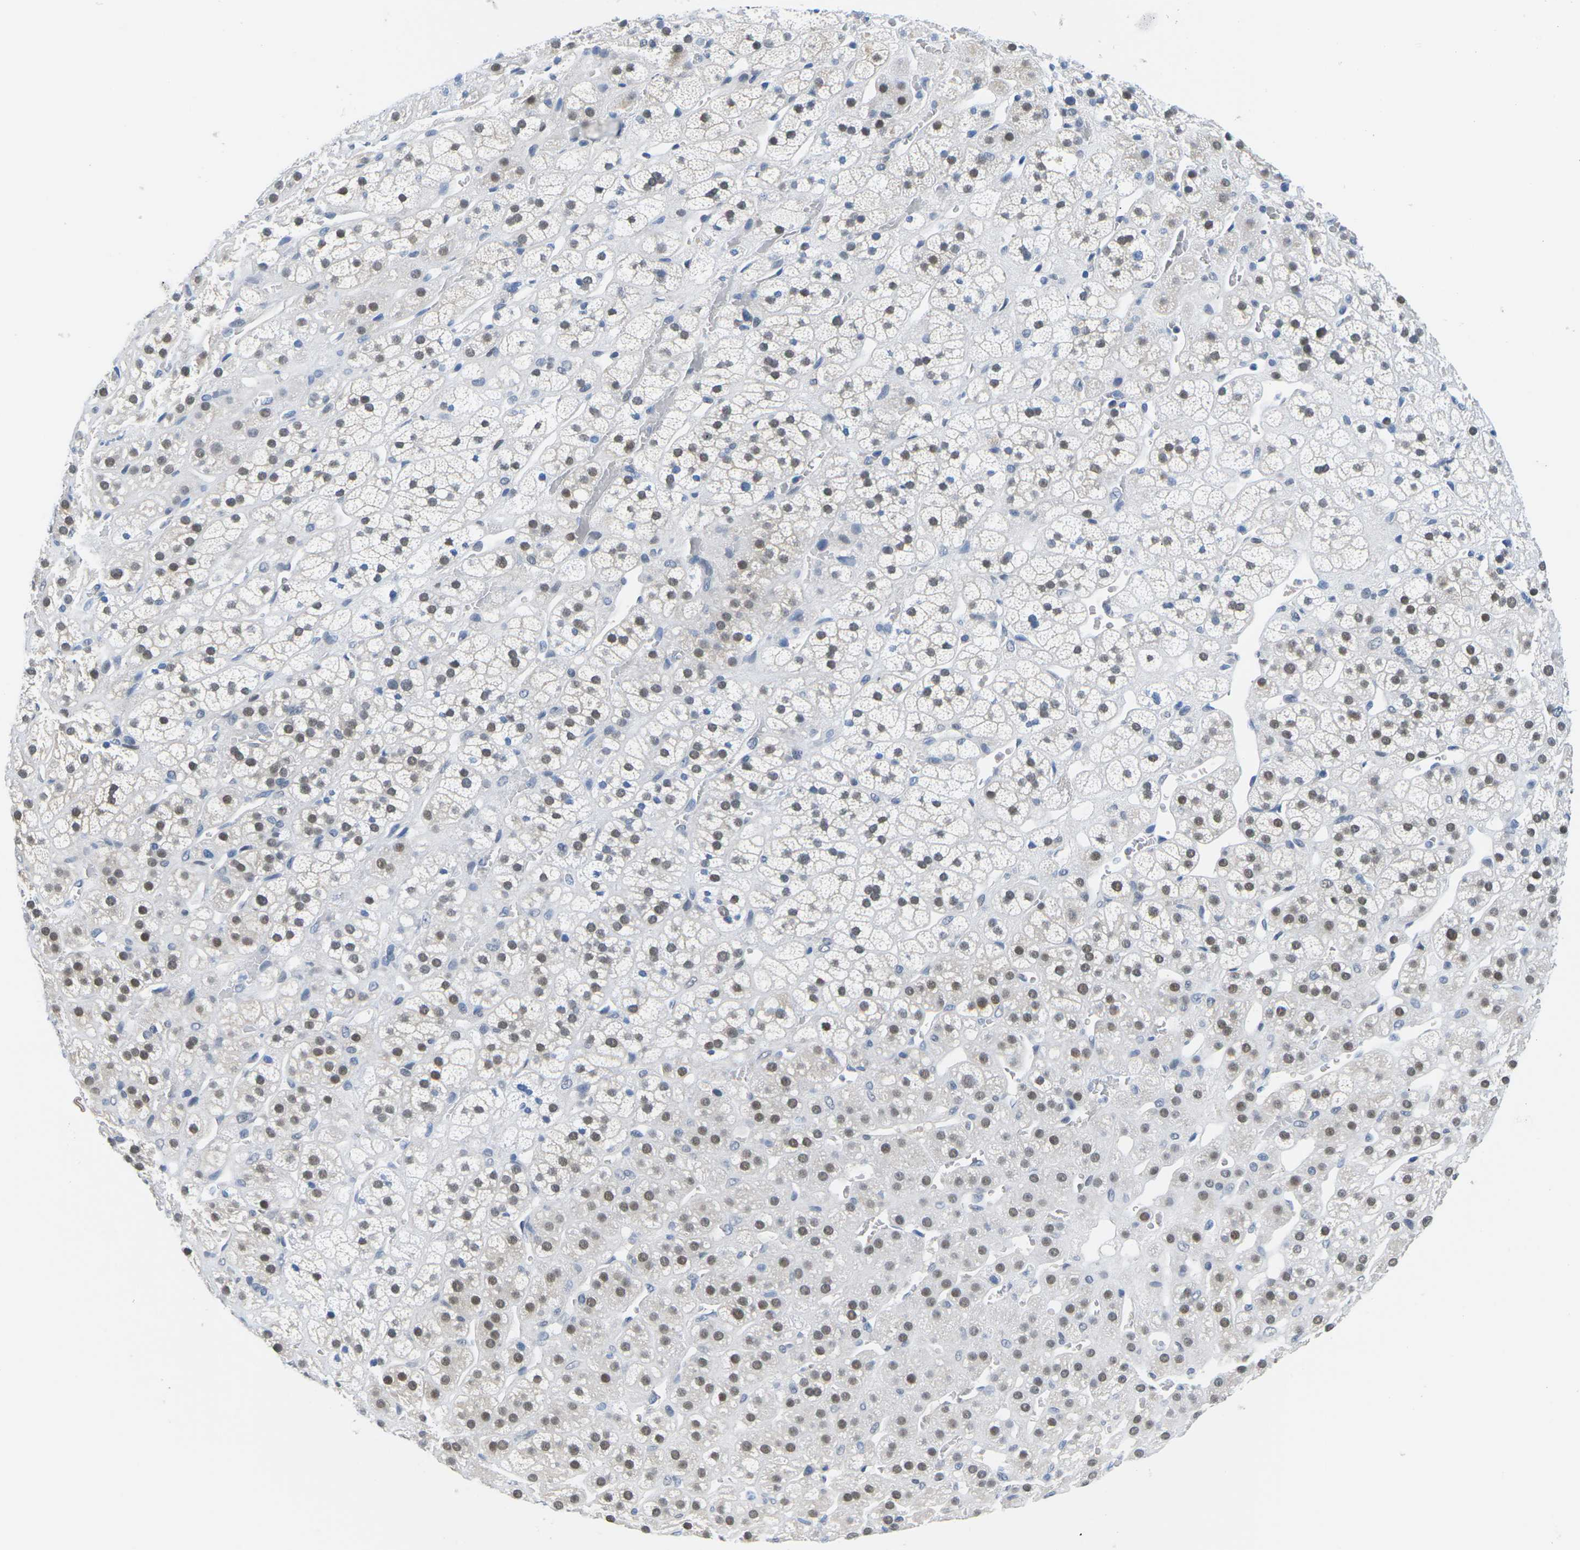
{"staining": {"intensity": "moderate", "quantity": ">75%", "location": "cytoplasmic/membranous,nuclear"}, "tissue": "adrenal gland", "cell_type": "Glandular cells", "image_type": "normal", "snomed": [{"axis": "morphology", "description": "Normal tissue, NOS"}, {"axis": "topography", "description": "Adrenal gland"}], "caption": "DAB immunohistochemical staining of normal human adrenal gland demonstrates moderate cytoplasmic/membranous,nuclear protein positivity in about >75% of glandular cells.", "gene": "UBA7", "patient": {"sex": "male", "age": 56}}